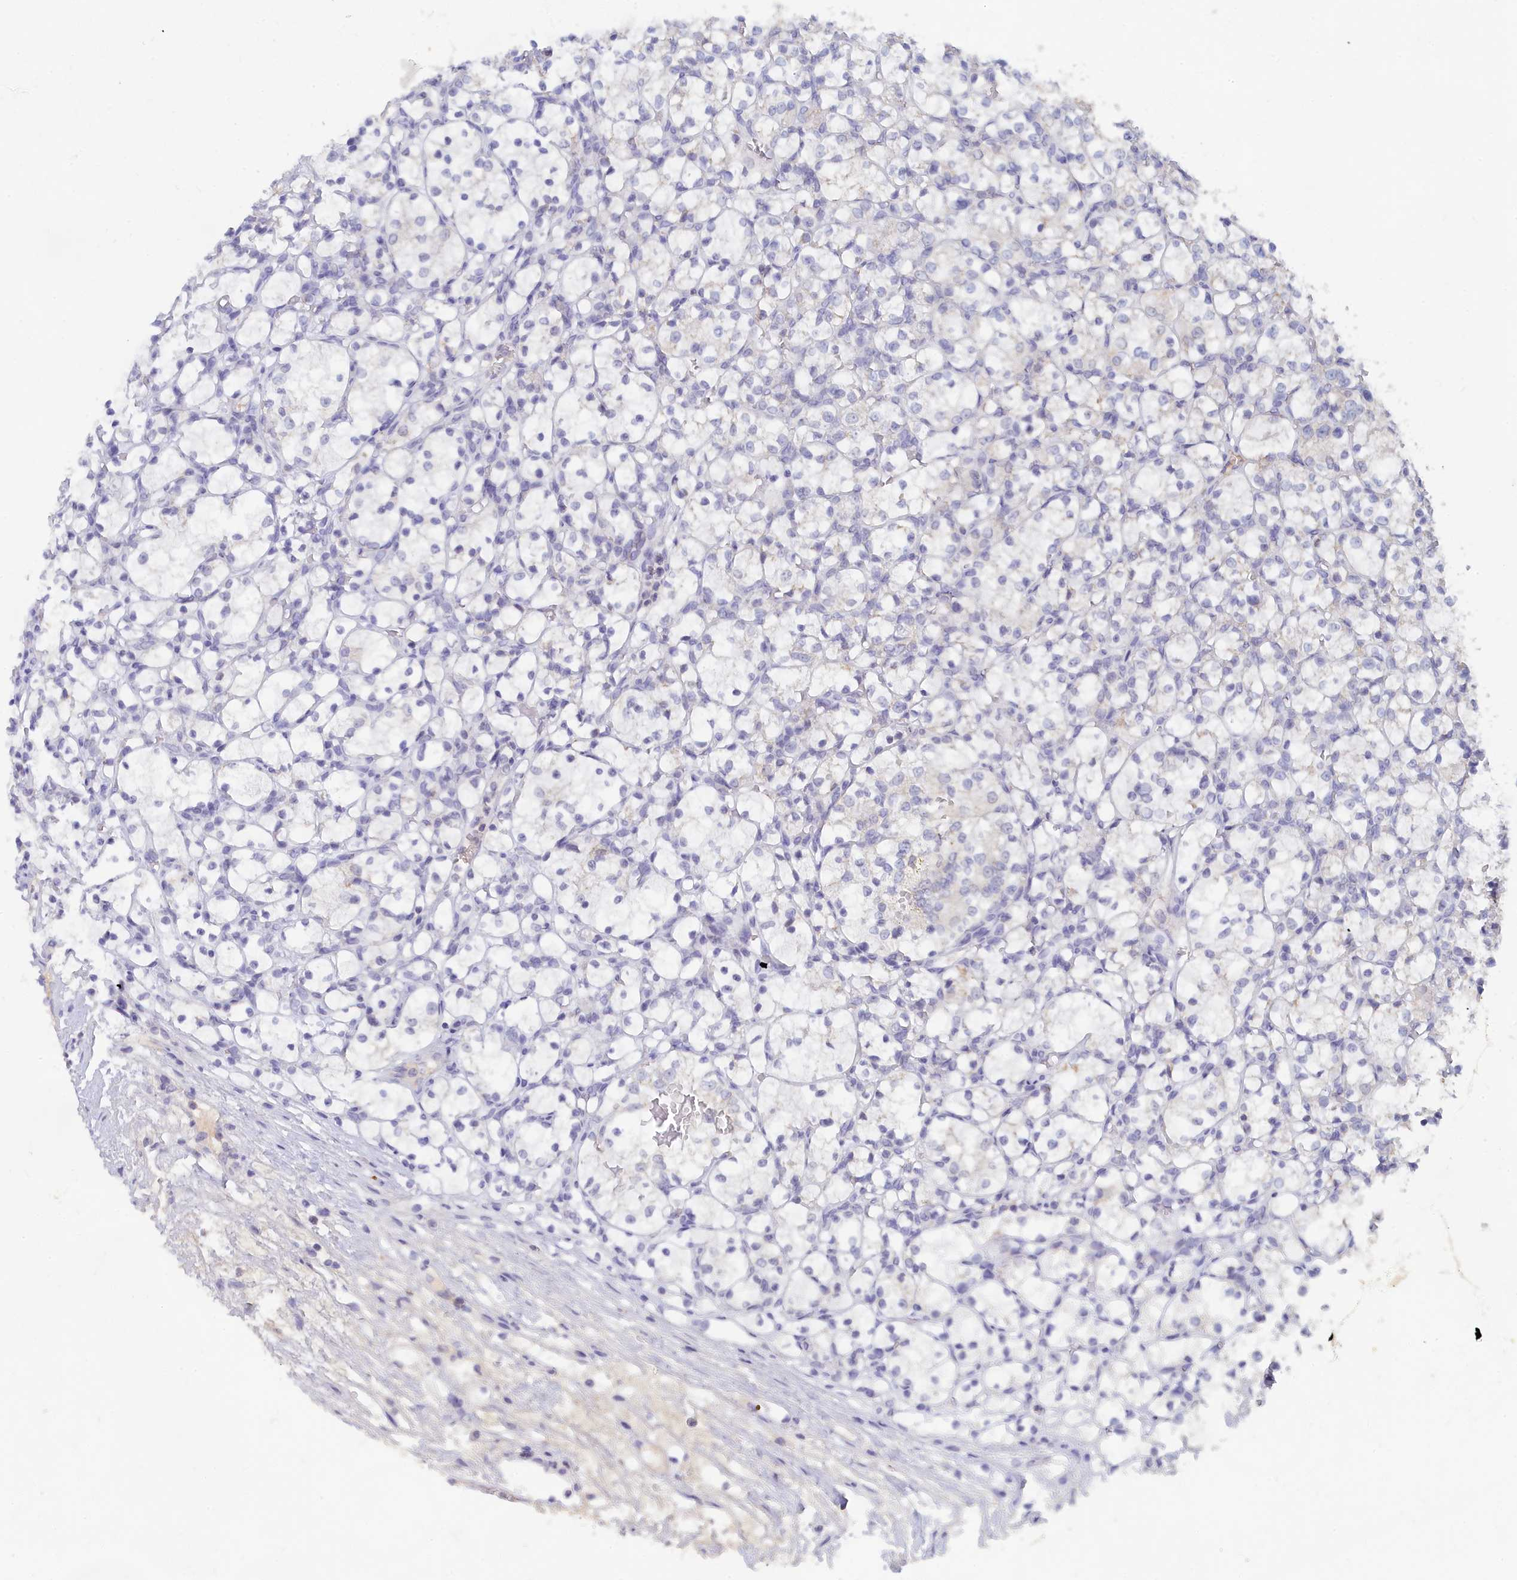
{"staining": {"intensity": "negative", "quantity": "none", "location": "none"}, "tissue": "renal cancer", "cell_type": "Tumor cells", "image_type": "cancer", "snomed": [{"axis": "morphology", "description": "Adenocarcinoma, NOS"}, {"axis": "topography", "description": "Kidney"}], "caption": "Image shows no significant protein staining in tumor cells of renal cancer. The staining was performed using DAB to visualize the protein expression in brown, while the nuclei were stained in blue with hematoxylin (Magnification: 20x).", "gene": "LRIF1", "patient": {"sex": "female", "age": 69}}